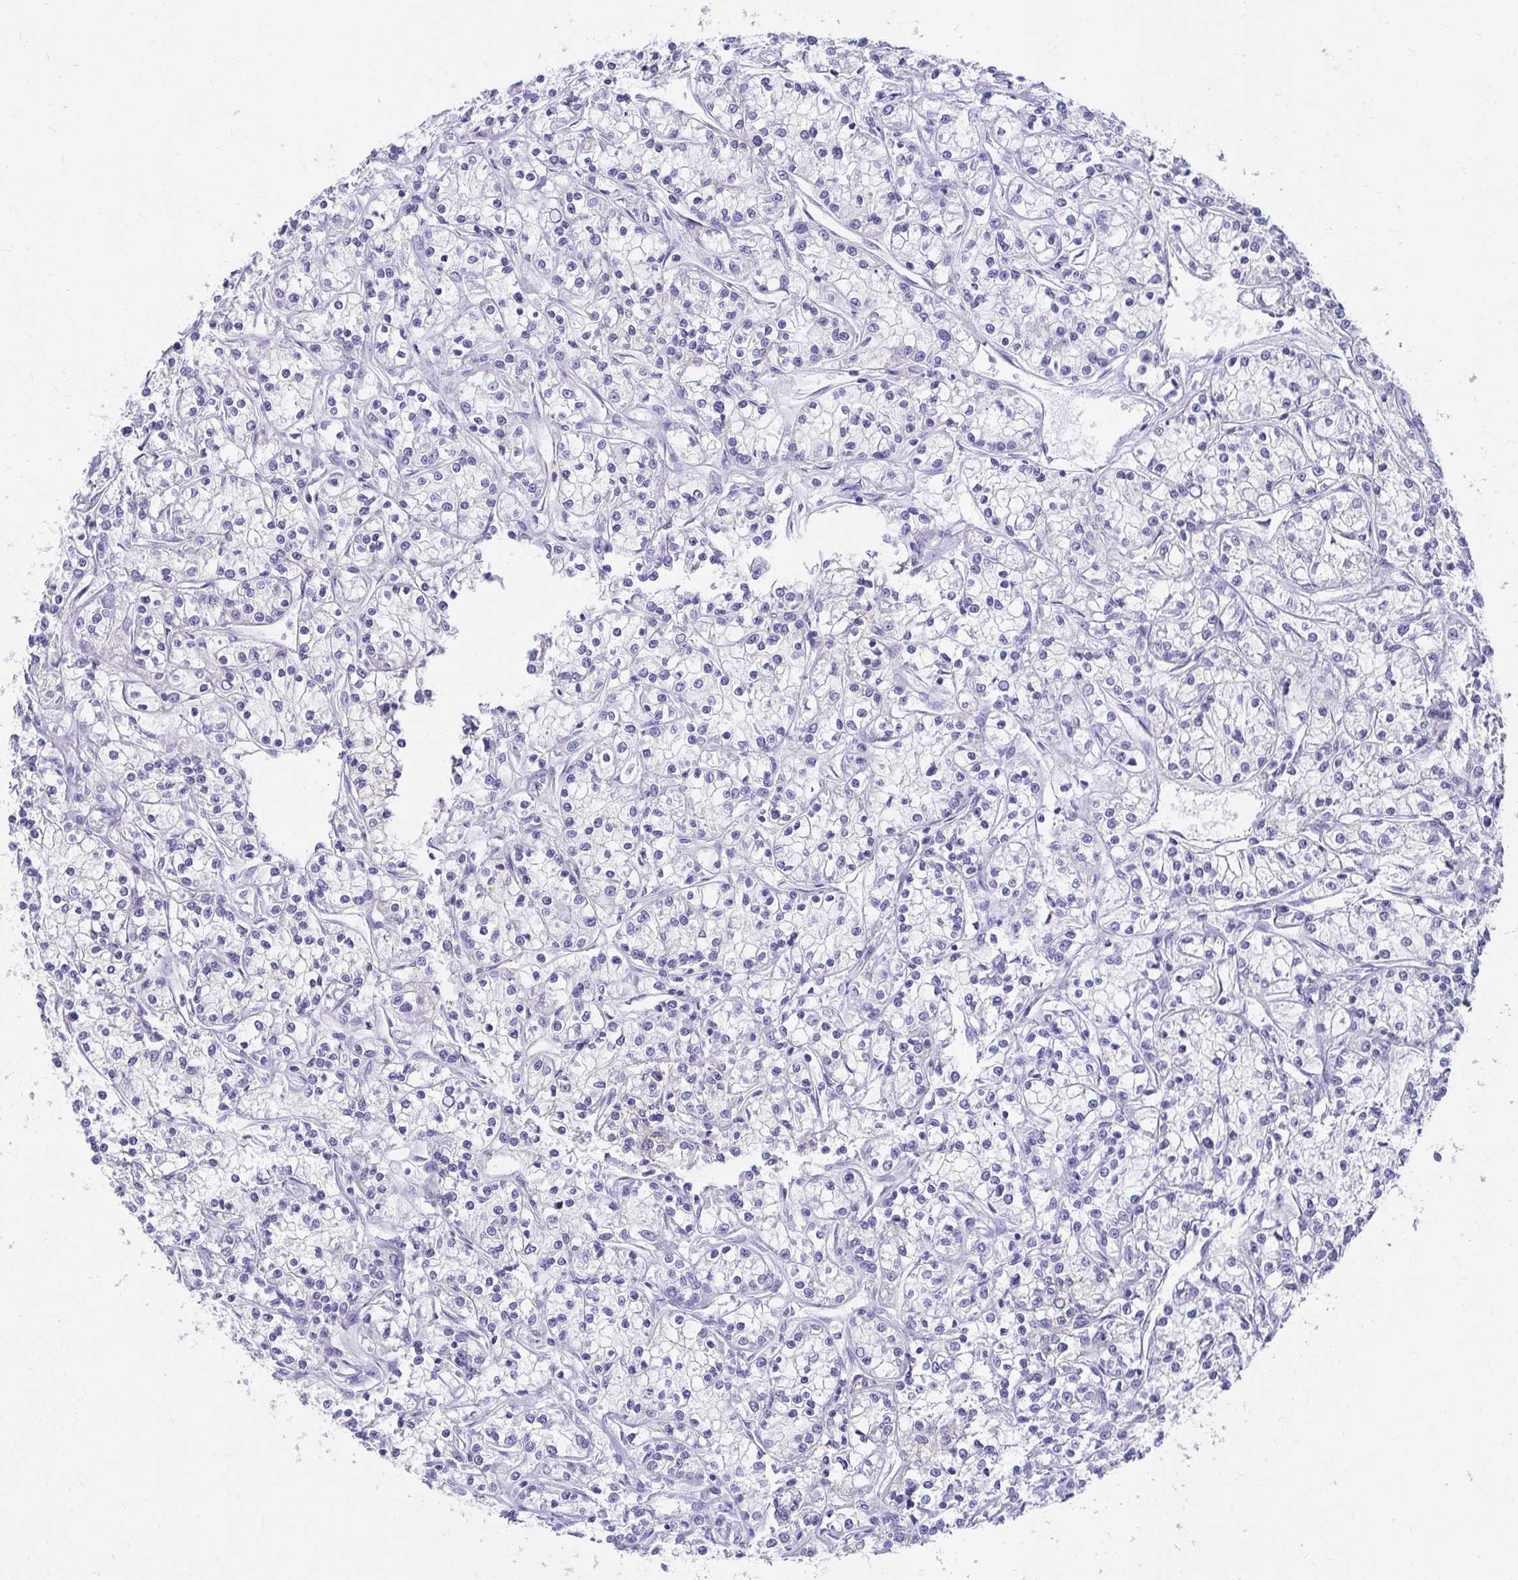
{"staining": {"intensity": "negative", "quantity": "none", "location": "none"}, "tissue": "renal cancer", "cell_type": "Tumor cells", "image_type": "cancer", "snomed": [{"axis": "morphology", "description": "Adenocarcinoma, NOS"}, {"axis": "topography", "description": "Kidney"}], "caption": "The IHC photomicrograph has no significant expression in tumor cells of renal cancer (adenocarcinoma) tissue.", "gene": "C19orf81", "patient": {"sex": "female", "age": 59}}